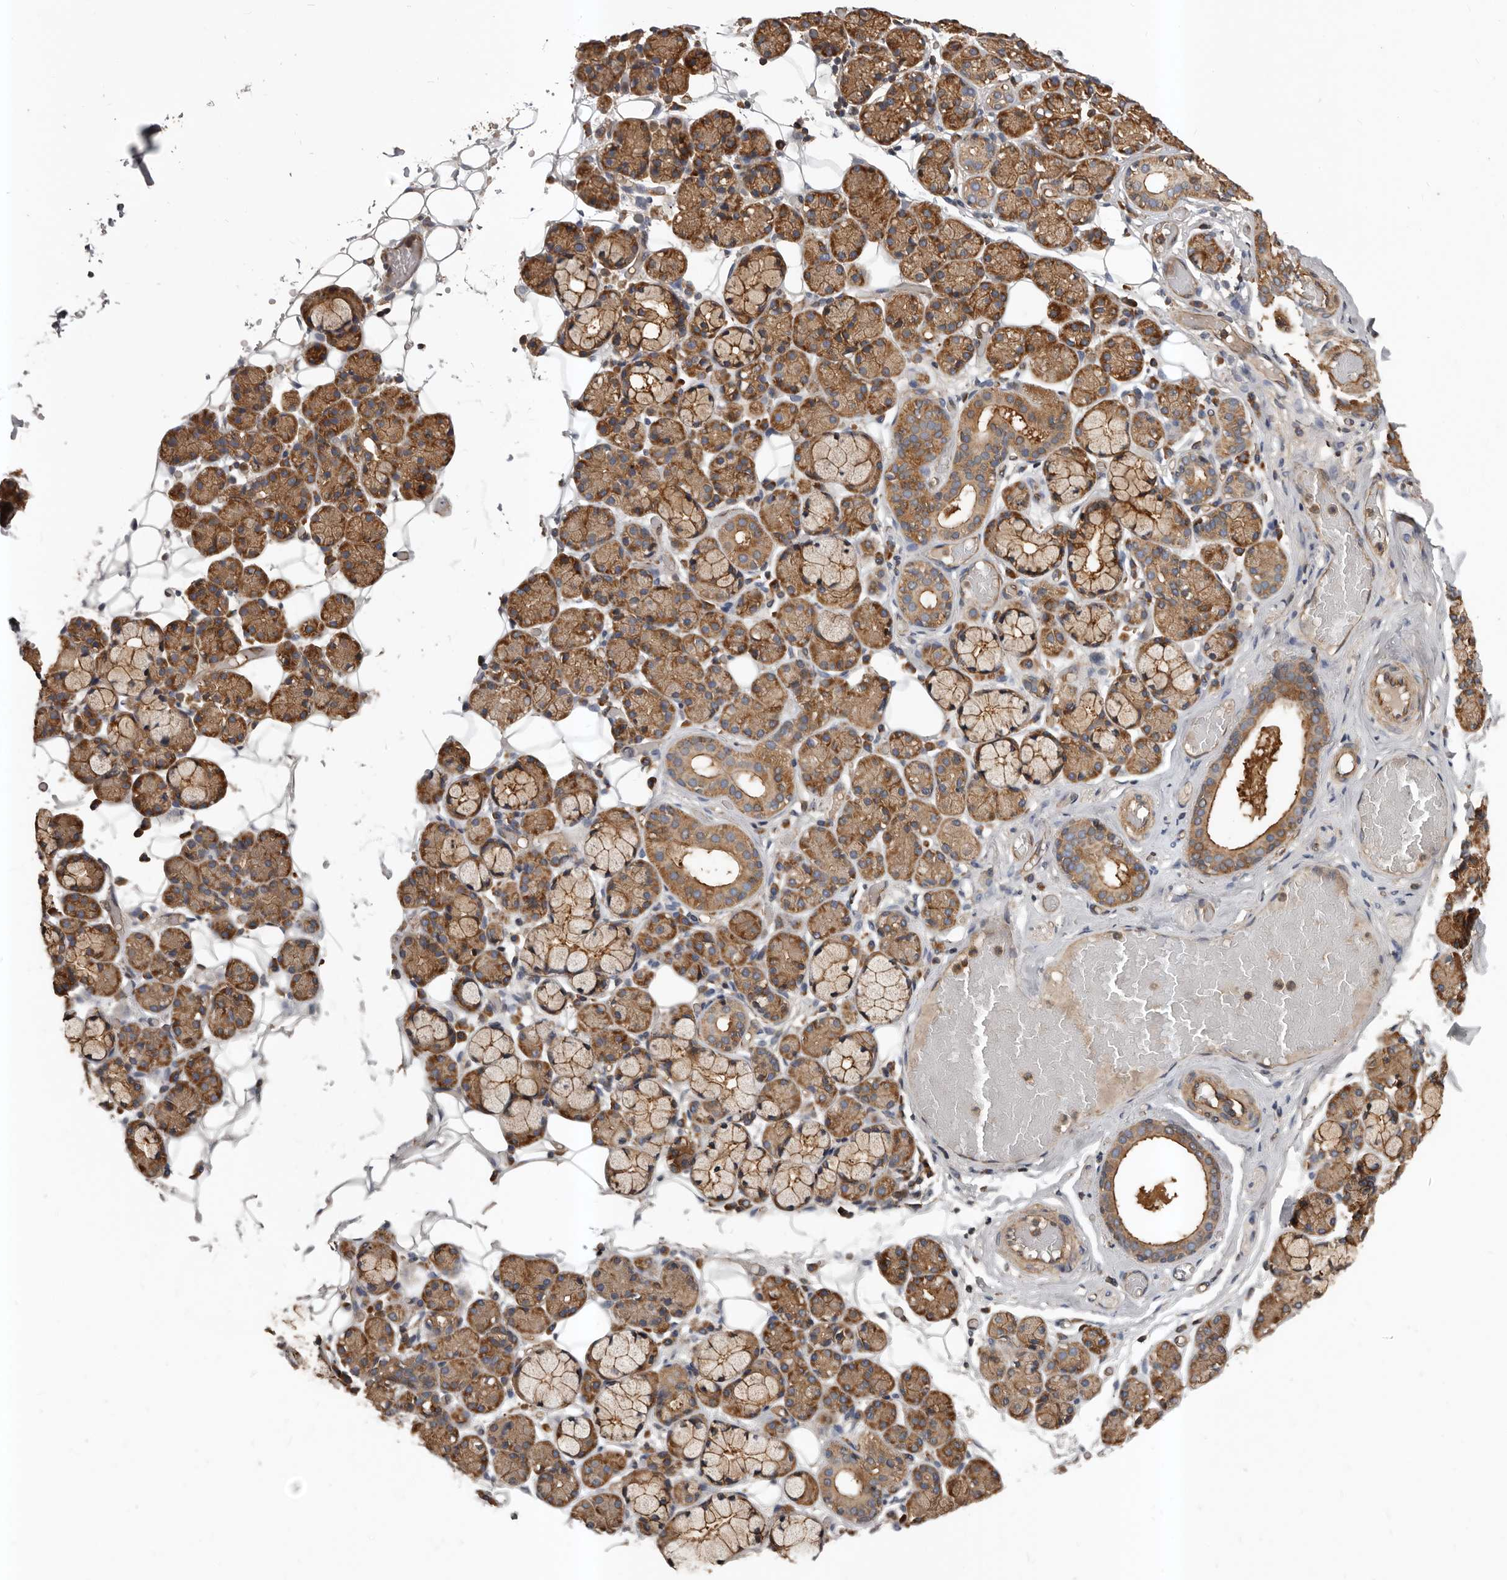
{"staining": {"intensity": "moderate", "quantity": ">75%", "location": "cytoplasmic/membranous"}, "tissue": "salivary gland", "cell_type": "Glandular cells", "image_type": "normal", "snomed": [{"axis": "morphology", "description": "Normal tissue, NOS"}, {"axis": "topography", "description": "Salivary gland"}], "caption": "Immunohistochemical staining of unremarkable human salivary gland demonstrates moderate cytoplasmic/membranous protein staining in approximately >75% of glandular cells.", "gene": "PNRC2", "patient": {"sex": "male", "age": 63}}